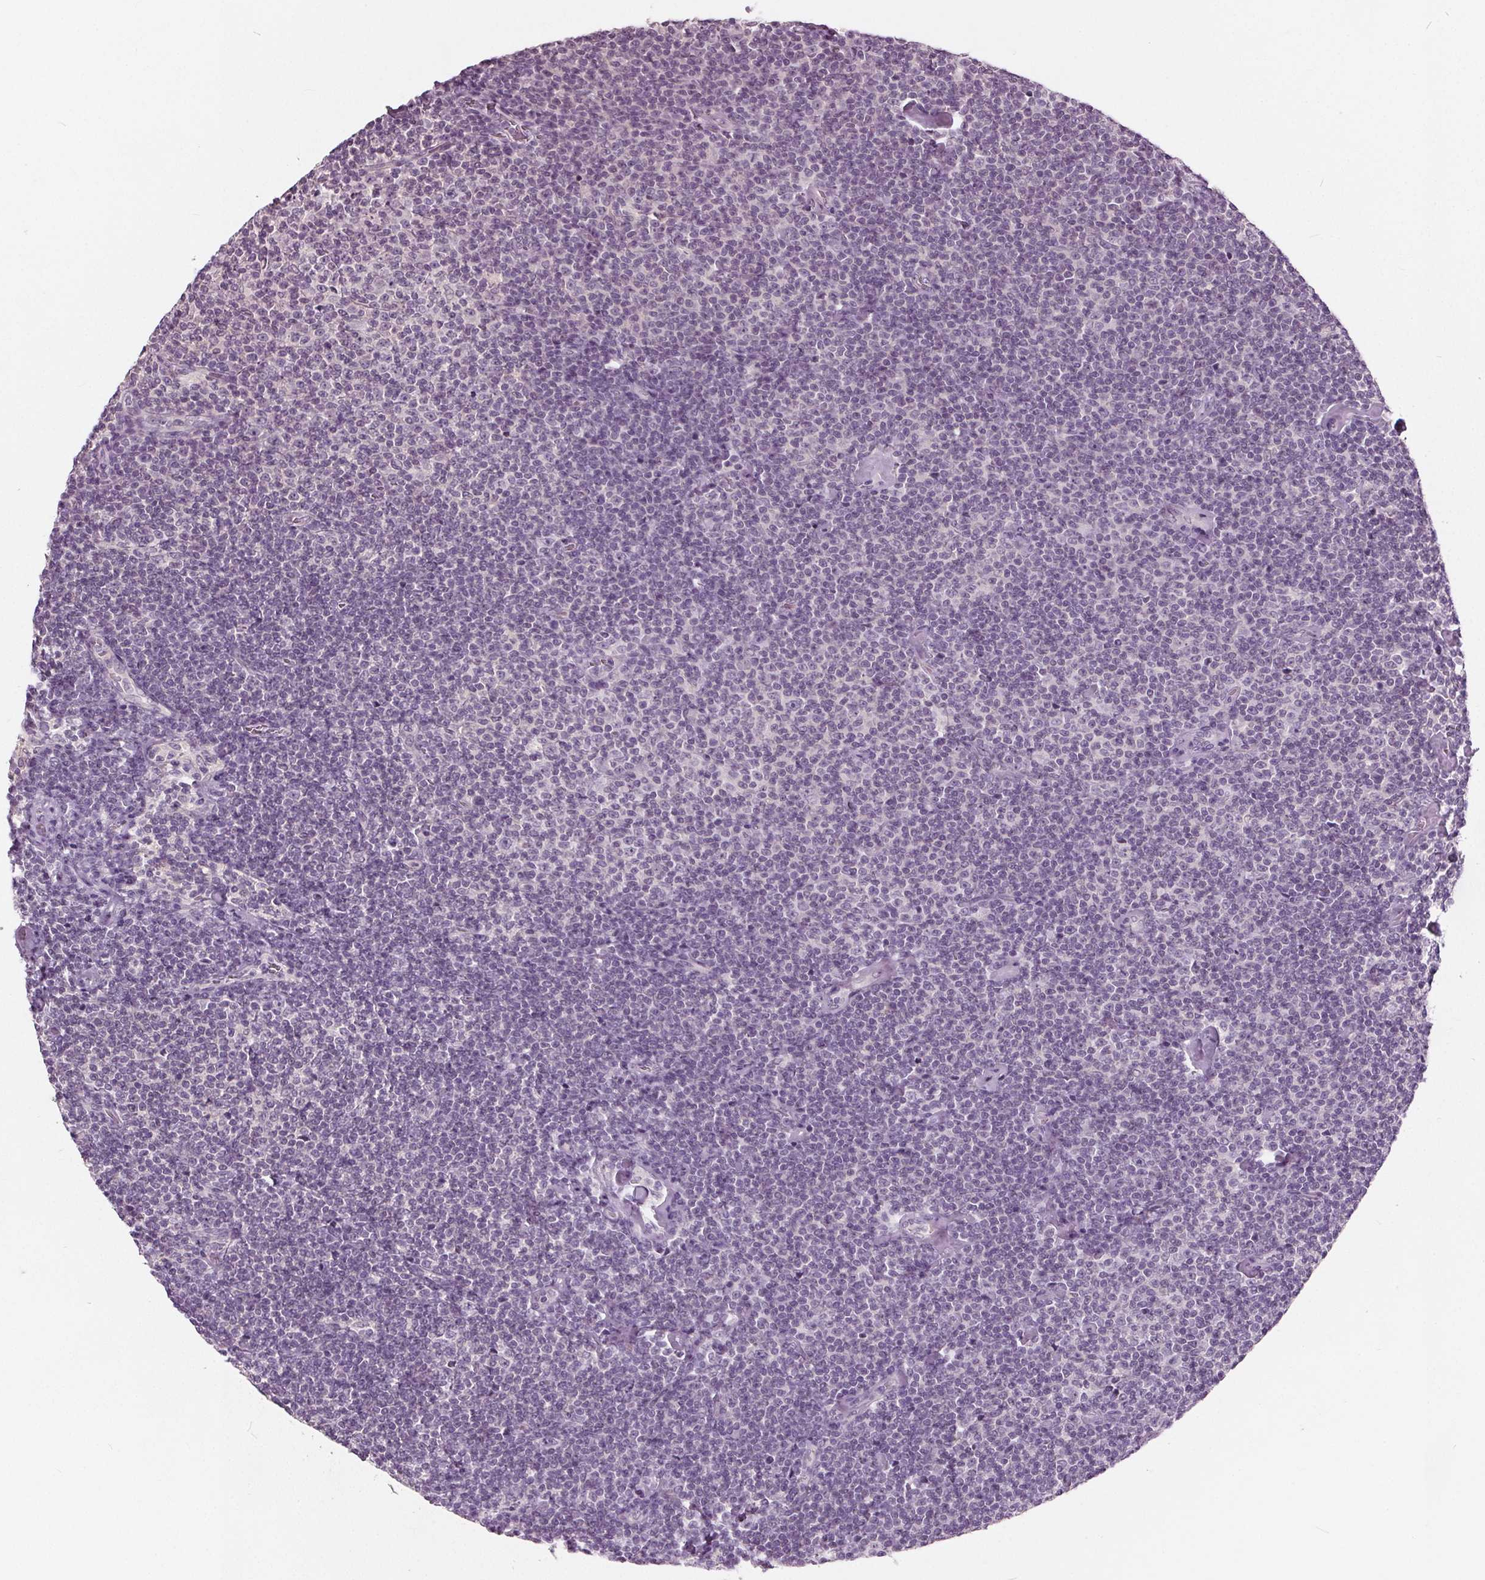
{"staining": {"intensity": "negative", "quantity": "none", "location": "none"}, "tissue": "lymphoma", "cell_type": "Tumor cells", "image_type": "cancer", "snomed": [{"axis": "morphology", "description": "Malignant lymphoma, non-Hodgkin's type, Low grade"}, {"axis": "topography", "description": "Lymph node"}], "caption": "This histopathology image is of low-grade malignant lymphoma, non-Hodgkin's type stained with IHC to label a protein in brown with the nuclei are counter-stained blue. There is no expression in tumor cells. (Stains: DAB (3,3'-diaminobenzidine) IHC with hematoxylin counter stain, Microscopy: brightfield microscopy at high magnification).", "gene": "TKFC", "patient": {"sex": "male", "age": 81}}